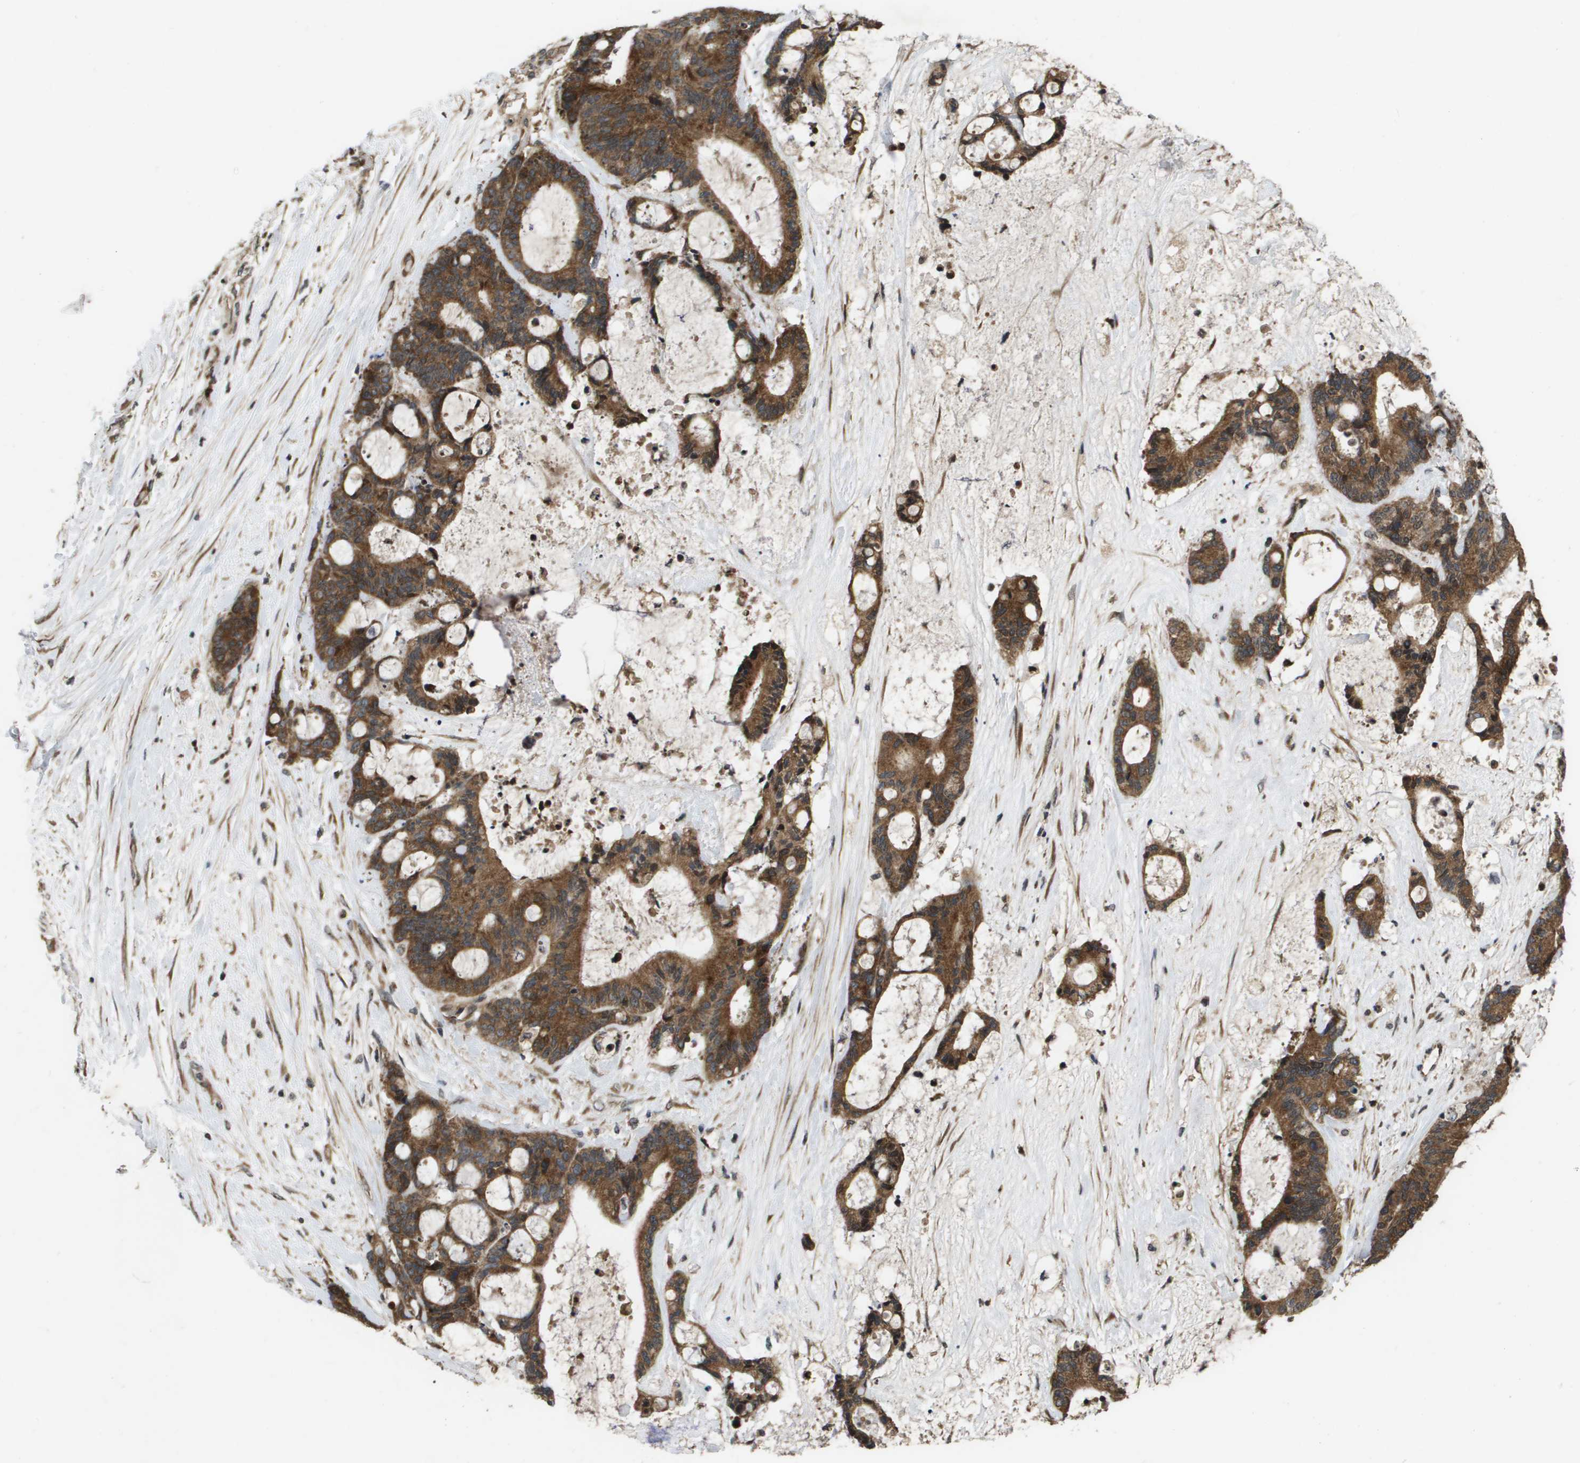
{"staining": {"intensity": "moderate", "quantity": ">75%", "location": "cytoplasmic/membranous"}, "tissue": "liver cancer", "cell_type": "Tumor cells", "image_type": "cancer", "snomed": [{"axis": "morphology", "description": "Cholangiocarcinoma"}, {"axis": "topography", "description": "Liver"}], "caption": "A micrograph of liver cholangiocarcinoma stained for a protein demonstrates moderate cytoplasmic/membranous brown staining in tumor cells. (DAB IHC with brightfield microscopy, high magnification).", "gene": "SPTLC1", "patient": {"sex": "female", "age": 73}}